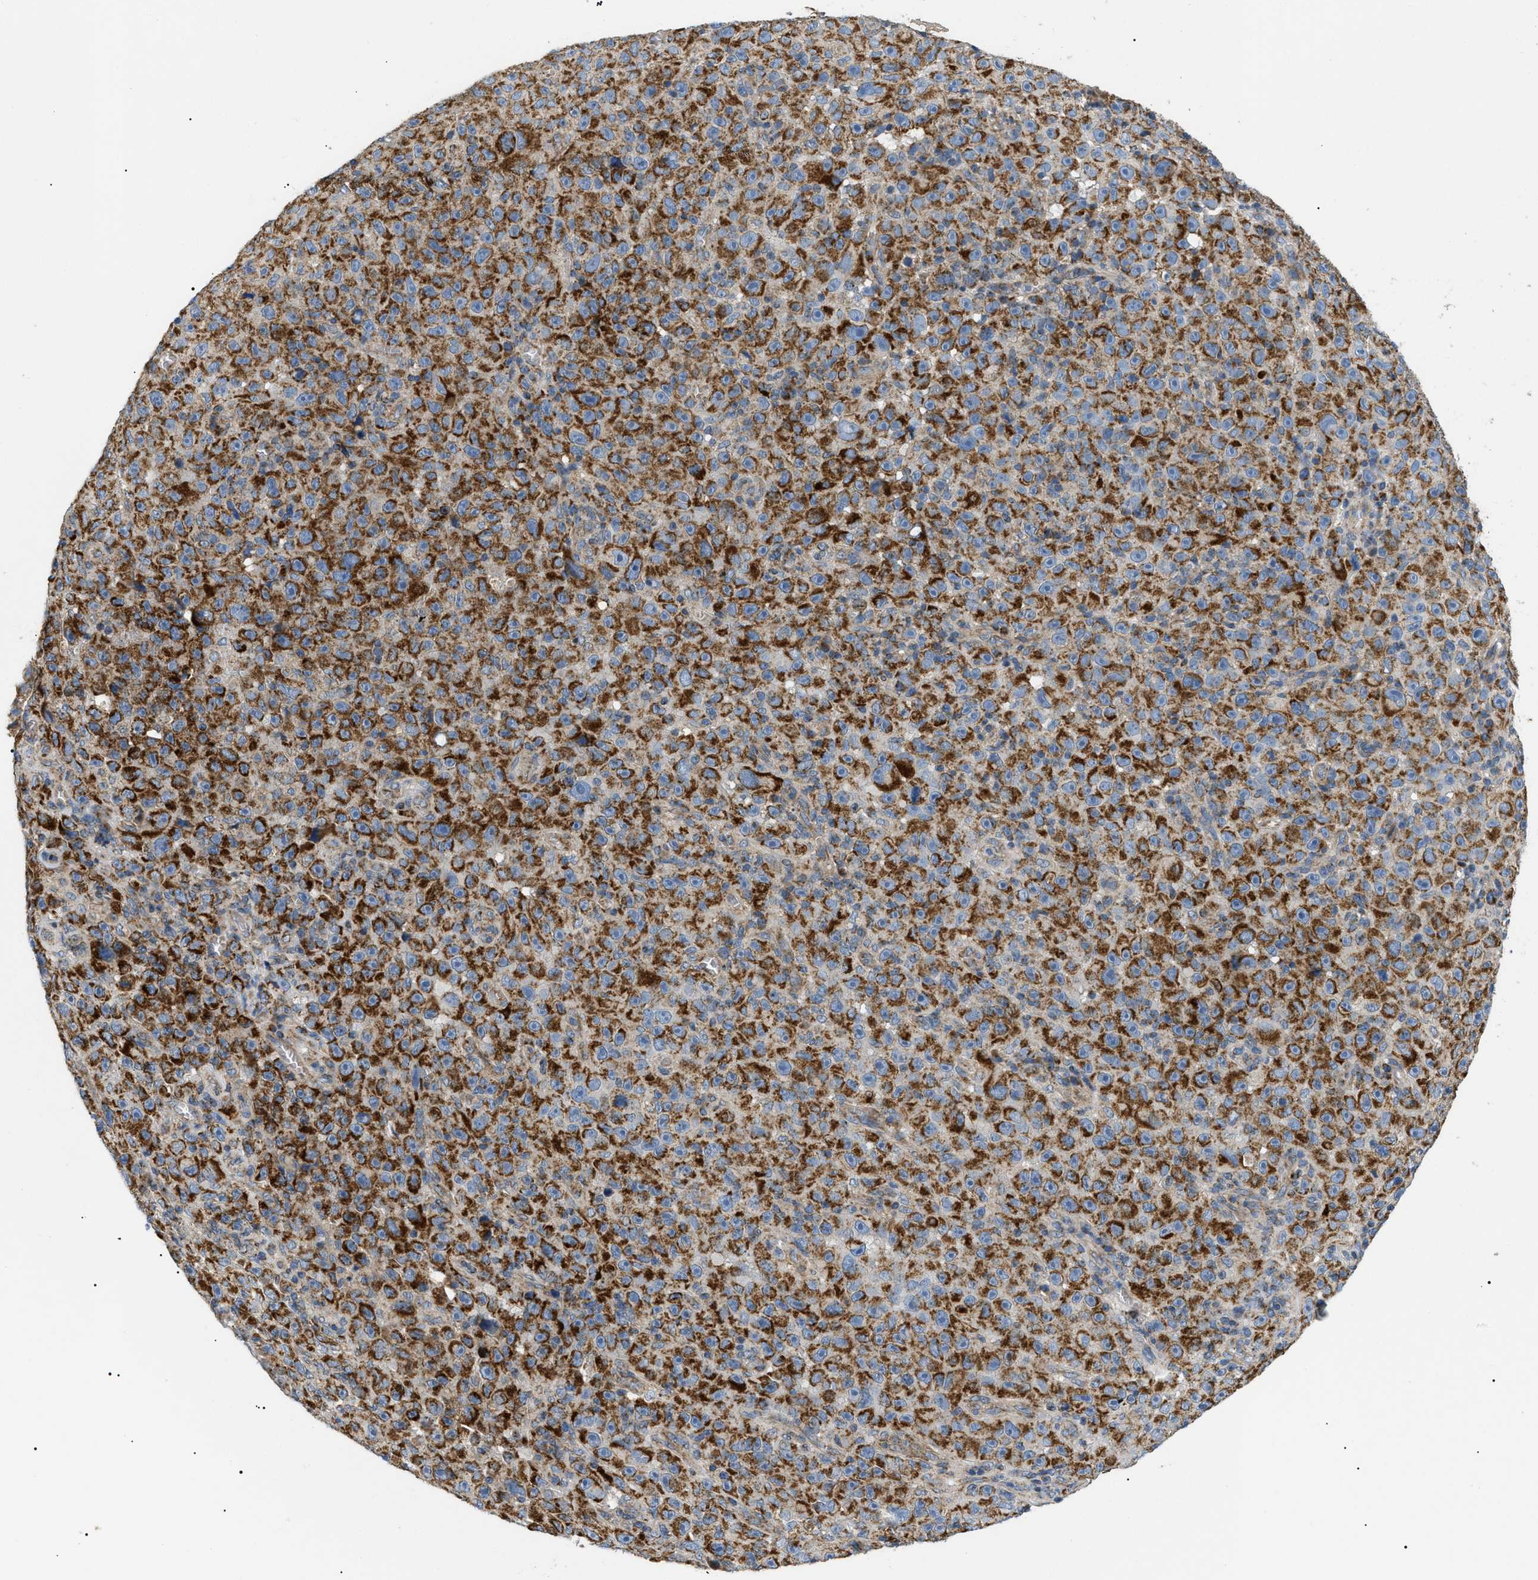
{"staining": {"intensity": "strong", "quantity": ">75%", "location": "cytoplasmic/membranous"}, "tissue": "melanoma", "cell_type": "Tumor cells", "image_type": "cancer", "snomed": [{"axis": "morphology", "description": "Malignant melanoma, NOS"}, {"axis": "topography", "description": "Skin"}], "caption": "Melanoma stained for a protein (brown) demonstrates strong cytoplasmic/membranous positive staining in approximately >75% of tumor cells.", "gene": "TOMM6", "patient": {"sex": "female", "age": 82}}